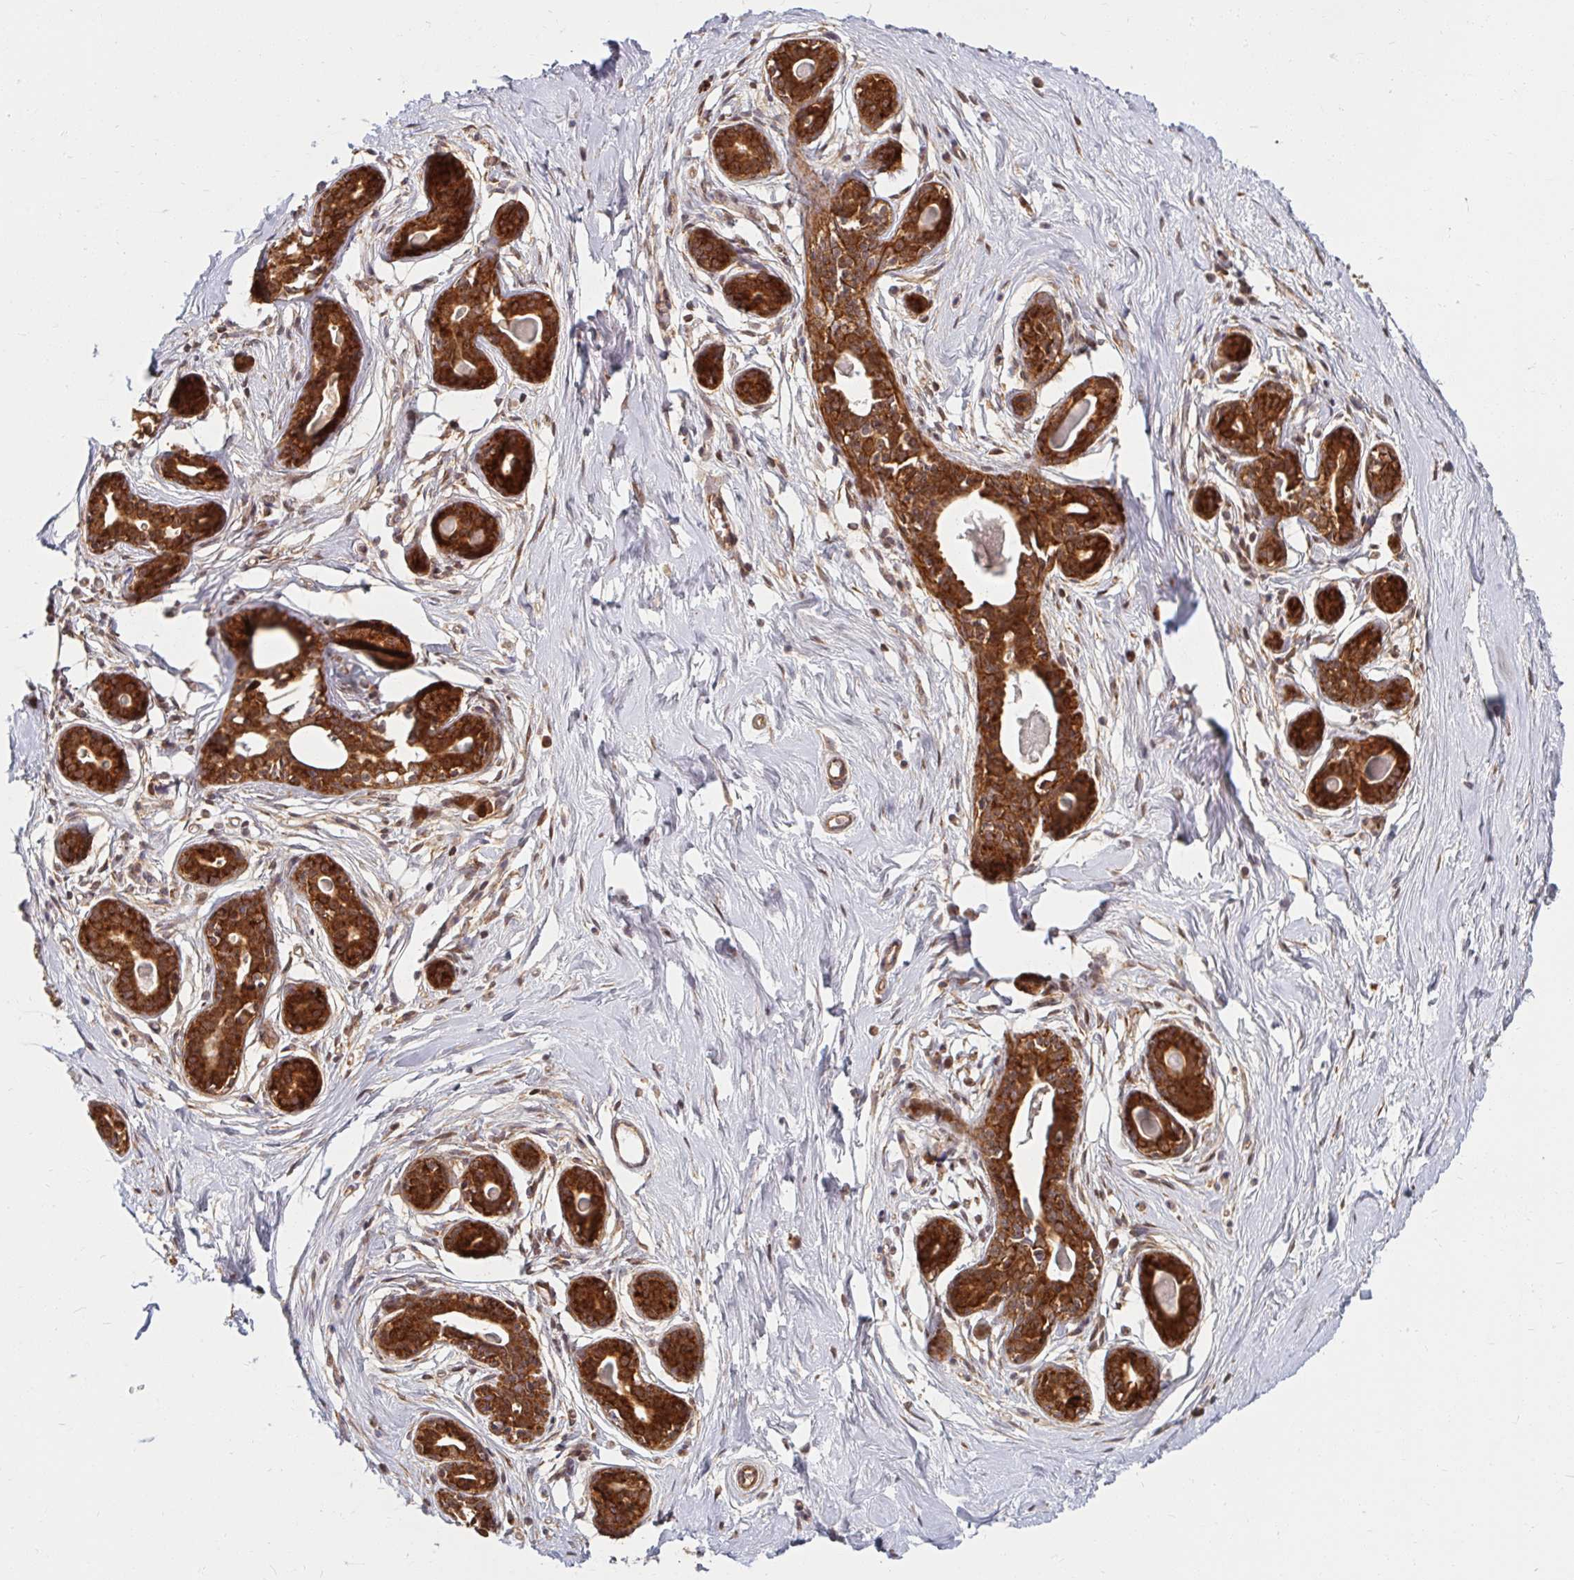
{"staining": {"intensity": "negative", "quantity": "none", "location": "none"}, "tissue": "breast", "cell_type": "Adipocytes", "image_type": "normal", "snomed": [{"axis": "morphology", "description": "Normal tissue, NOS"}, {"axis": "topography", "description": "Breast"}], "caption": "An immunohistochemistry (IHC) micrograph of unremarkable breast is shown. There is no staining in adipocytes of breast.", "gene": "BTF3", "patient": {"sex": "female", "age": 45}}